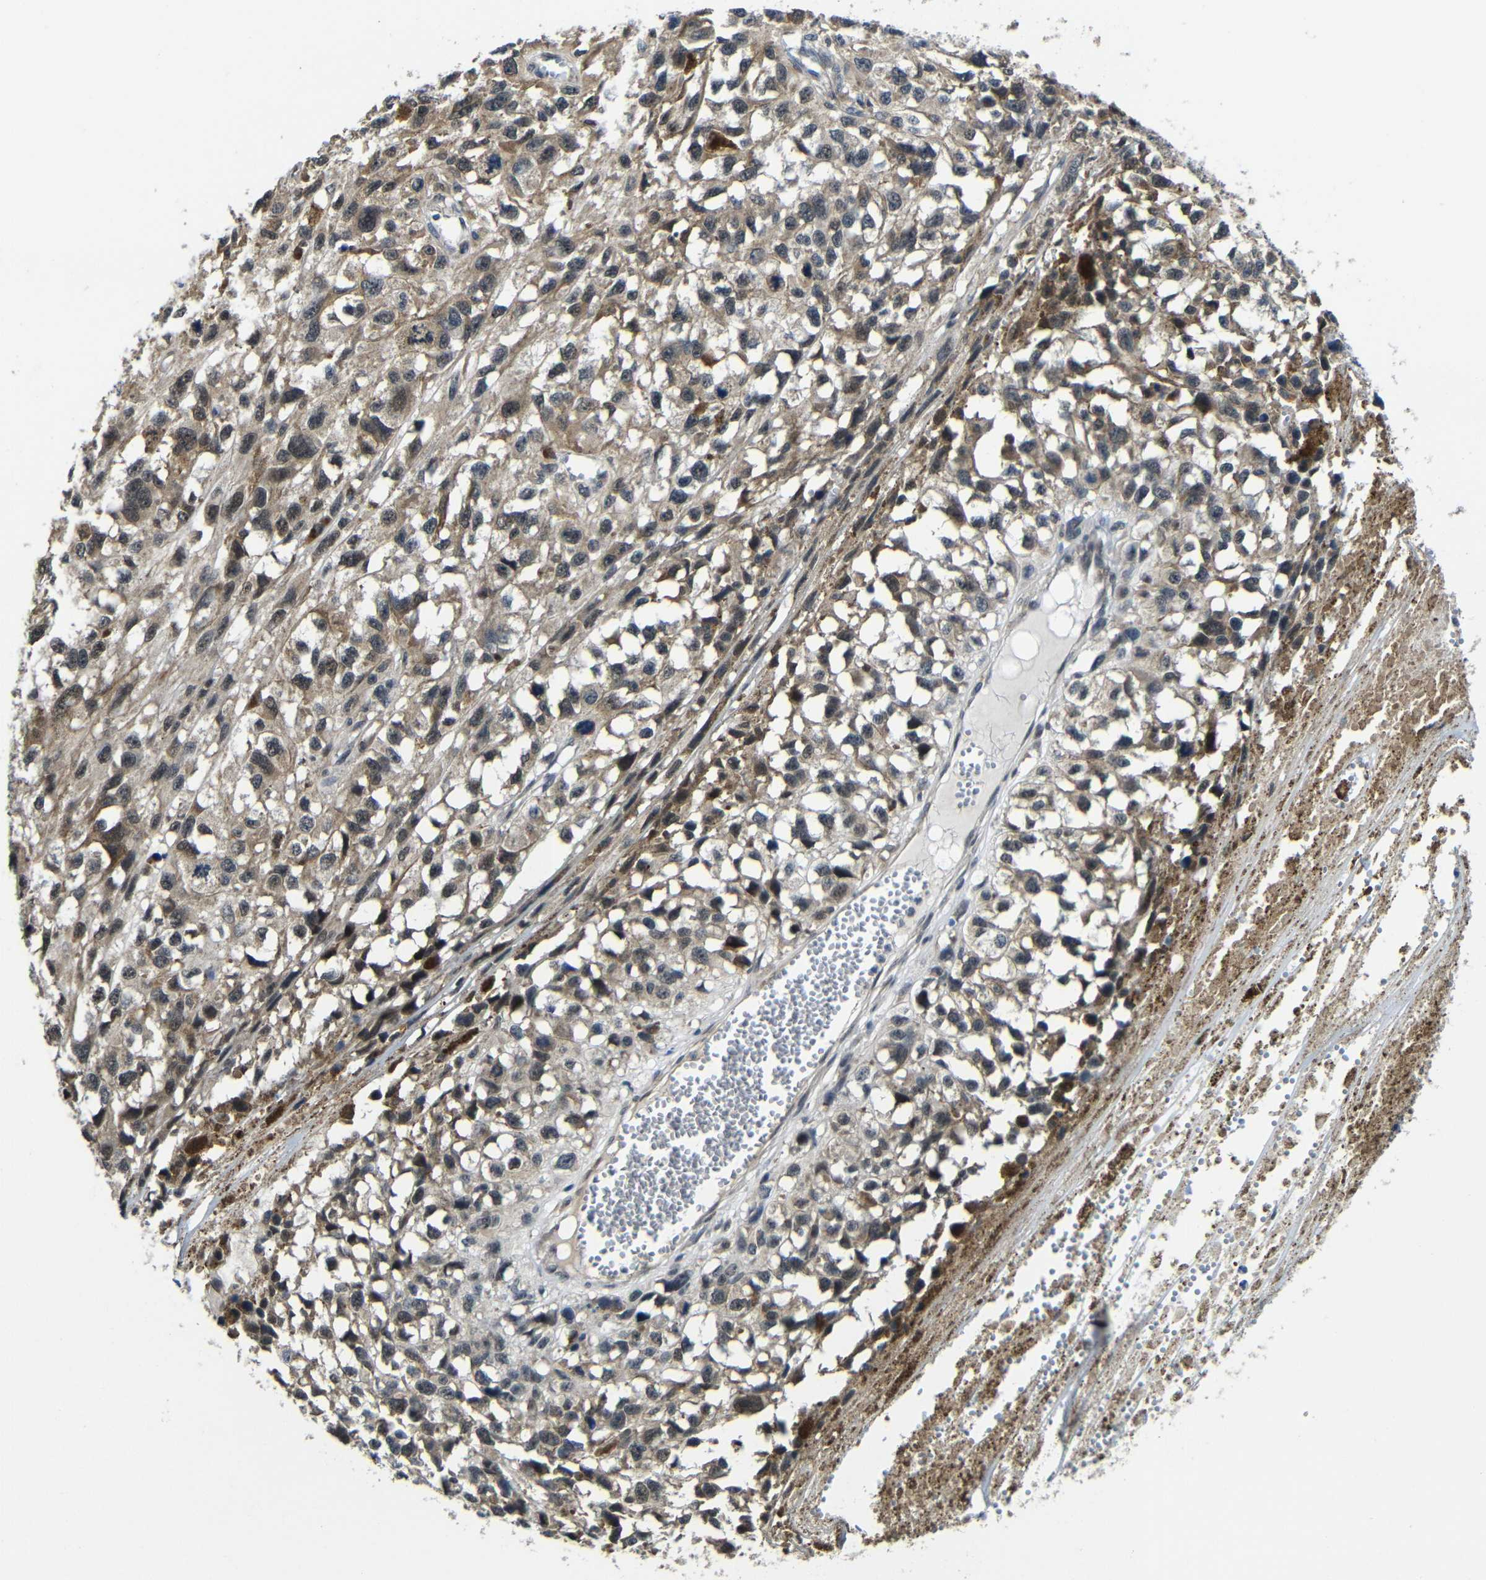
{"staining": {"intensity": "moderate", "quantity": "25%-75%", "location": "cytoplasmic/membranous"}, "tissue": "melanoma", "cell_type": "Tumor cells", "image_type": "cancer", "snomed": [{"axis": "morphology", "description": "Malignant melanoma, Metastatic site"}, {"axis": "topography", "description": "Lymph node"}], "caption": "Protein expression by immunohistochemistry shows moderate cytoplasmic/membranous staining in about 25%-75% of tumor cells in malignant melanoma (metastatic site).", "gene": "FAM172A", "patient": {"sex": "male", "age": 59}}